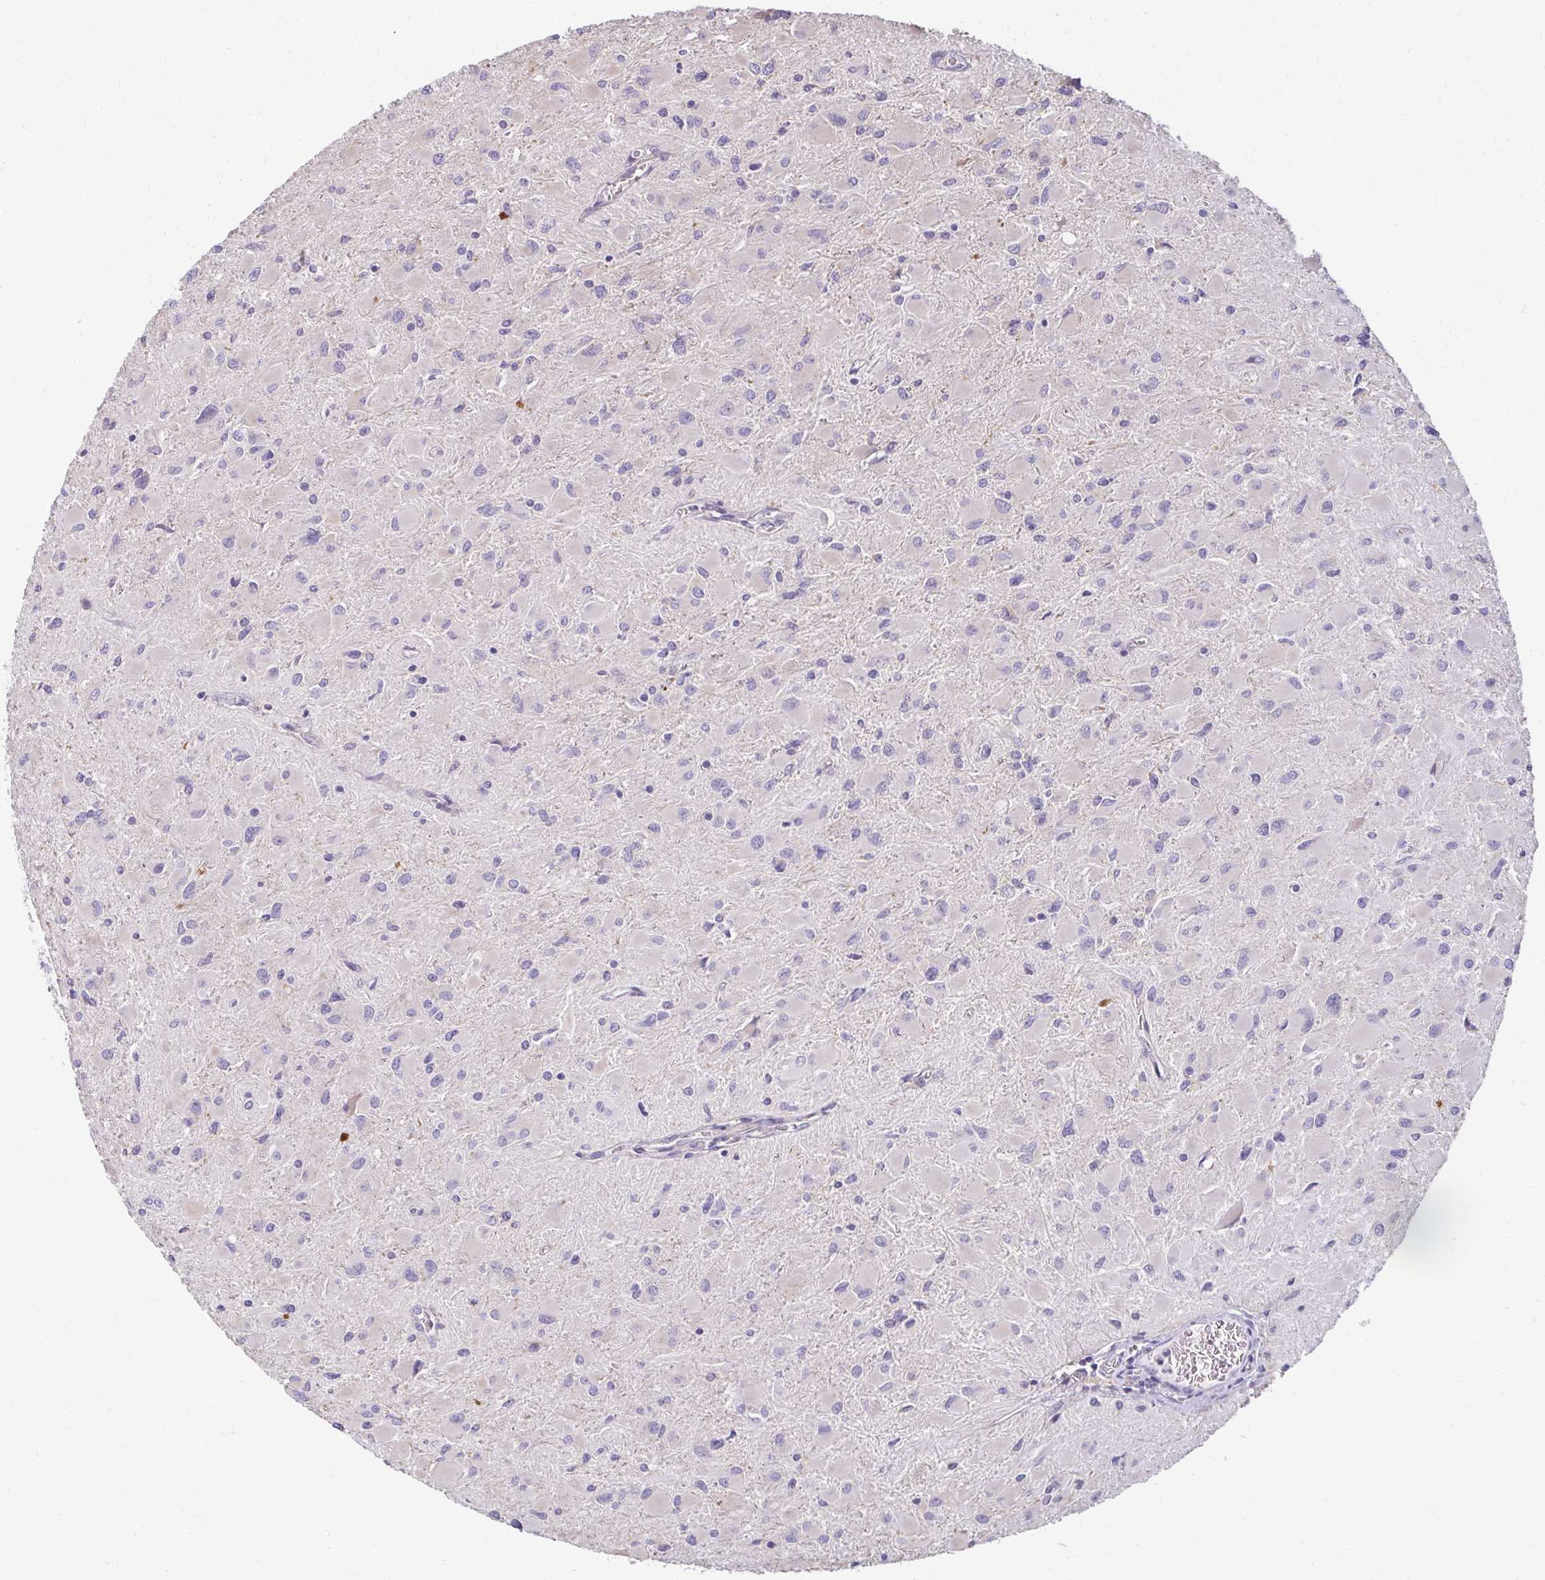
{"staining": {"intensity": "negative", "quantity": "none", "location": "none"}, "tissue": "glioma", "cell_type": "Tumor cells", "image_type": "cancer", "snomed": [{"axis": "morphology", "description": "Glioma, malignant, High grade"}, {"axis": "topography", "description": "Cerebral cortex"}], "caption": "Tumor cells are negative for brown protein staining in malignant glioma (high-grade).", "gene": "PDE2A", "patient": {"sex": "female", "age": 36}}